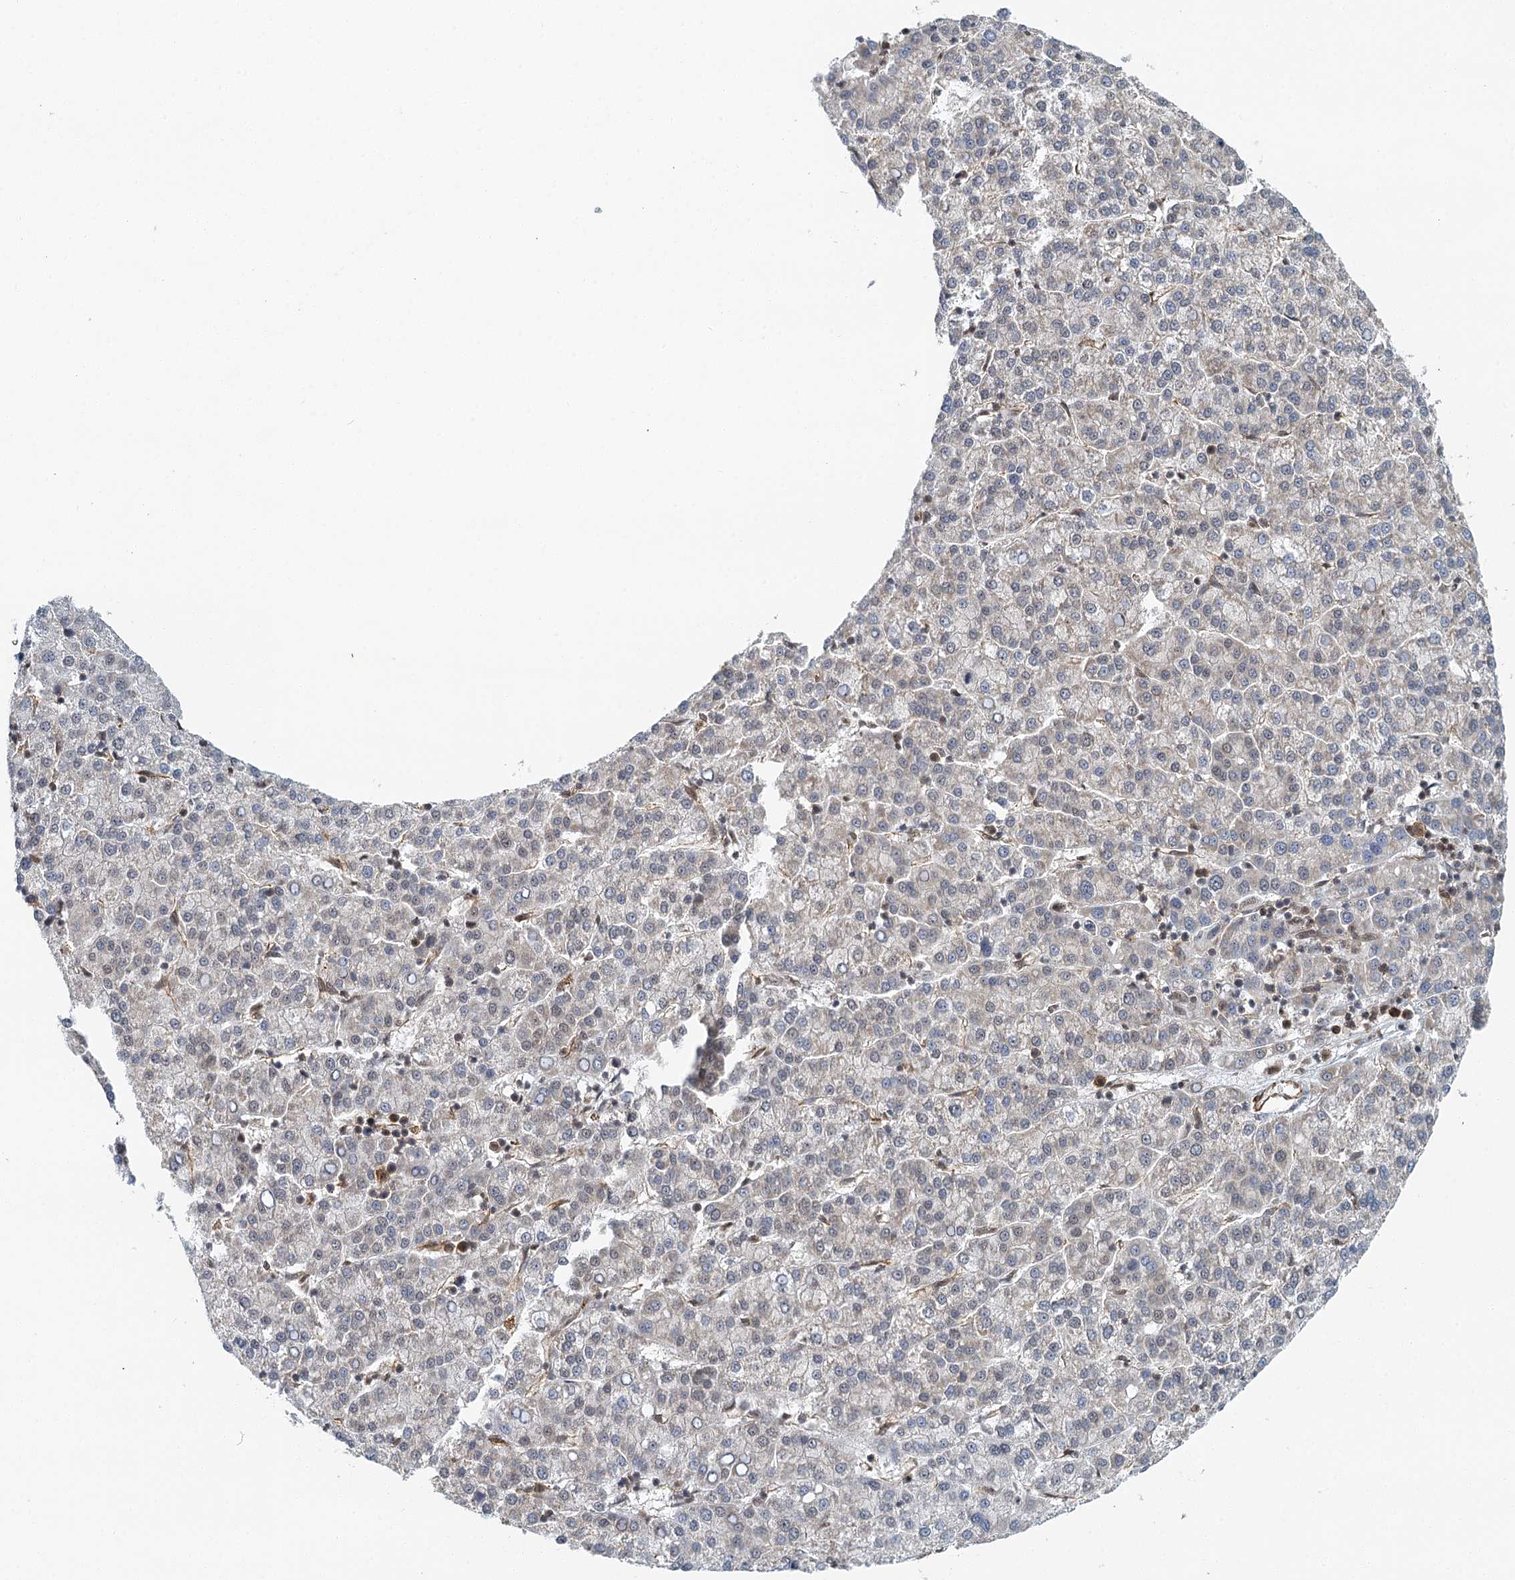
{"staining": {"intensity": "negative", "quantity": "none", "location": "none"}, "tissue": "liver cancer", "cell_type": "Tumor cells", "image_type": "cancer", "snomed": [{"axis": "morphology", "description": "Carcinoma, Hepatocellular, NOS"}, {"axis": "topography", "description": "Liver"}], "caption": "Tumor cells are negative for protein expression in human liver hepatocellular carcinoma. The staining was performed using DAB to visualize the protein expression in brown, while the nuclei were stained in blue with hematoxylin (Magnification: 20x).", "gene": "GPATCH11", "patient": {"sex": "female", "age": 58}}